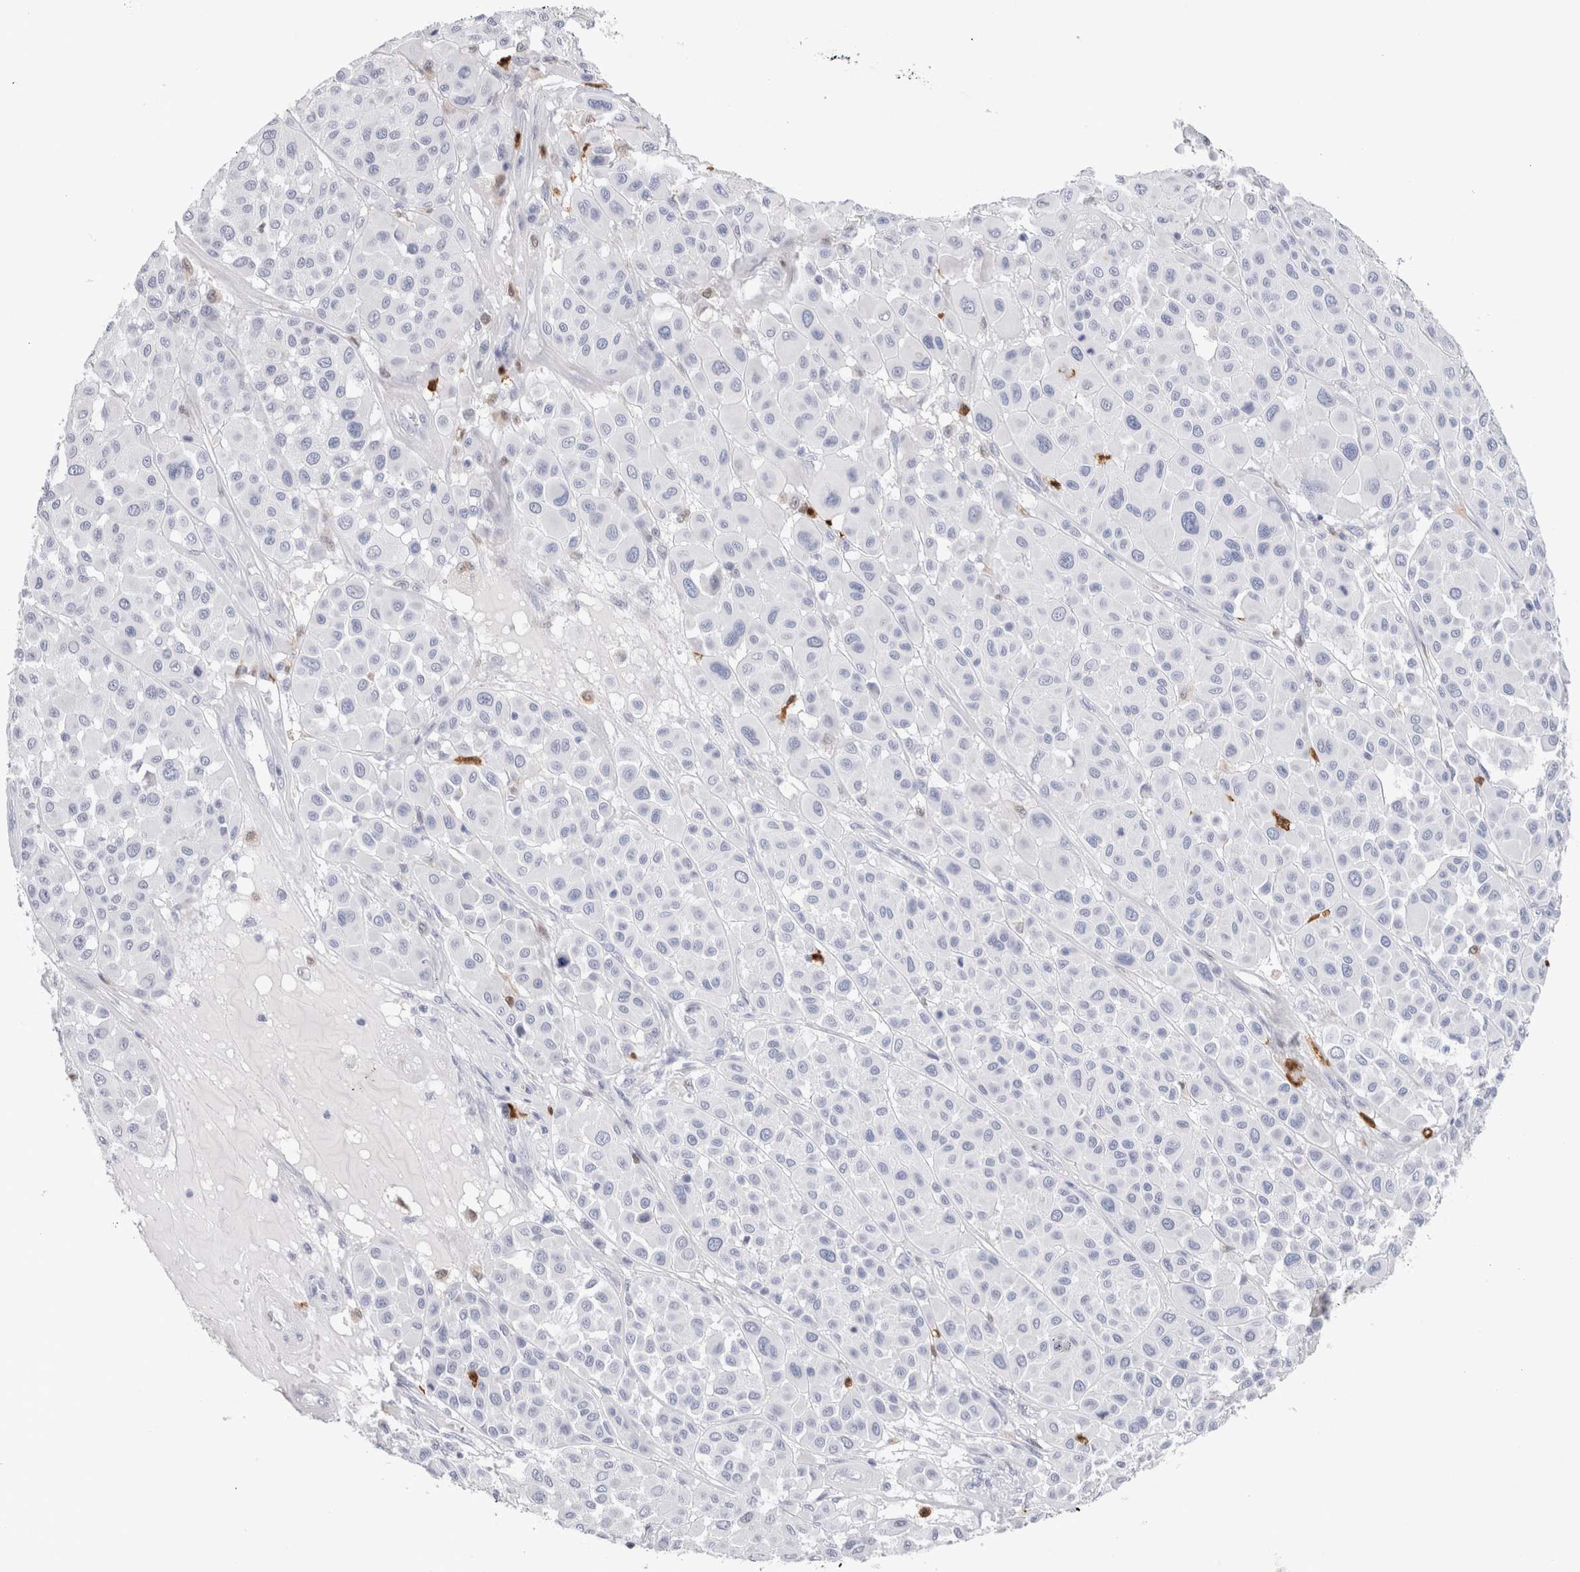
{"staining": {"intensity": "negative", "quantity": "none", "location": "none"}, "tissue": "melanoma", "cell_type": "Tumor cells", "image_type": "cancer", "snomed": [{"axis": "morphology", "description": "Malignant melanoma, Metastatic site"}, {"axis": "topography", "description": "Soft tissue"}], "caption": "IHC of human malignant melanoma (metastatic site) reveals no expression in tumor cells.", "gene": "SLC10A5", "patient": {"sex": "male", "age": 41}}